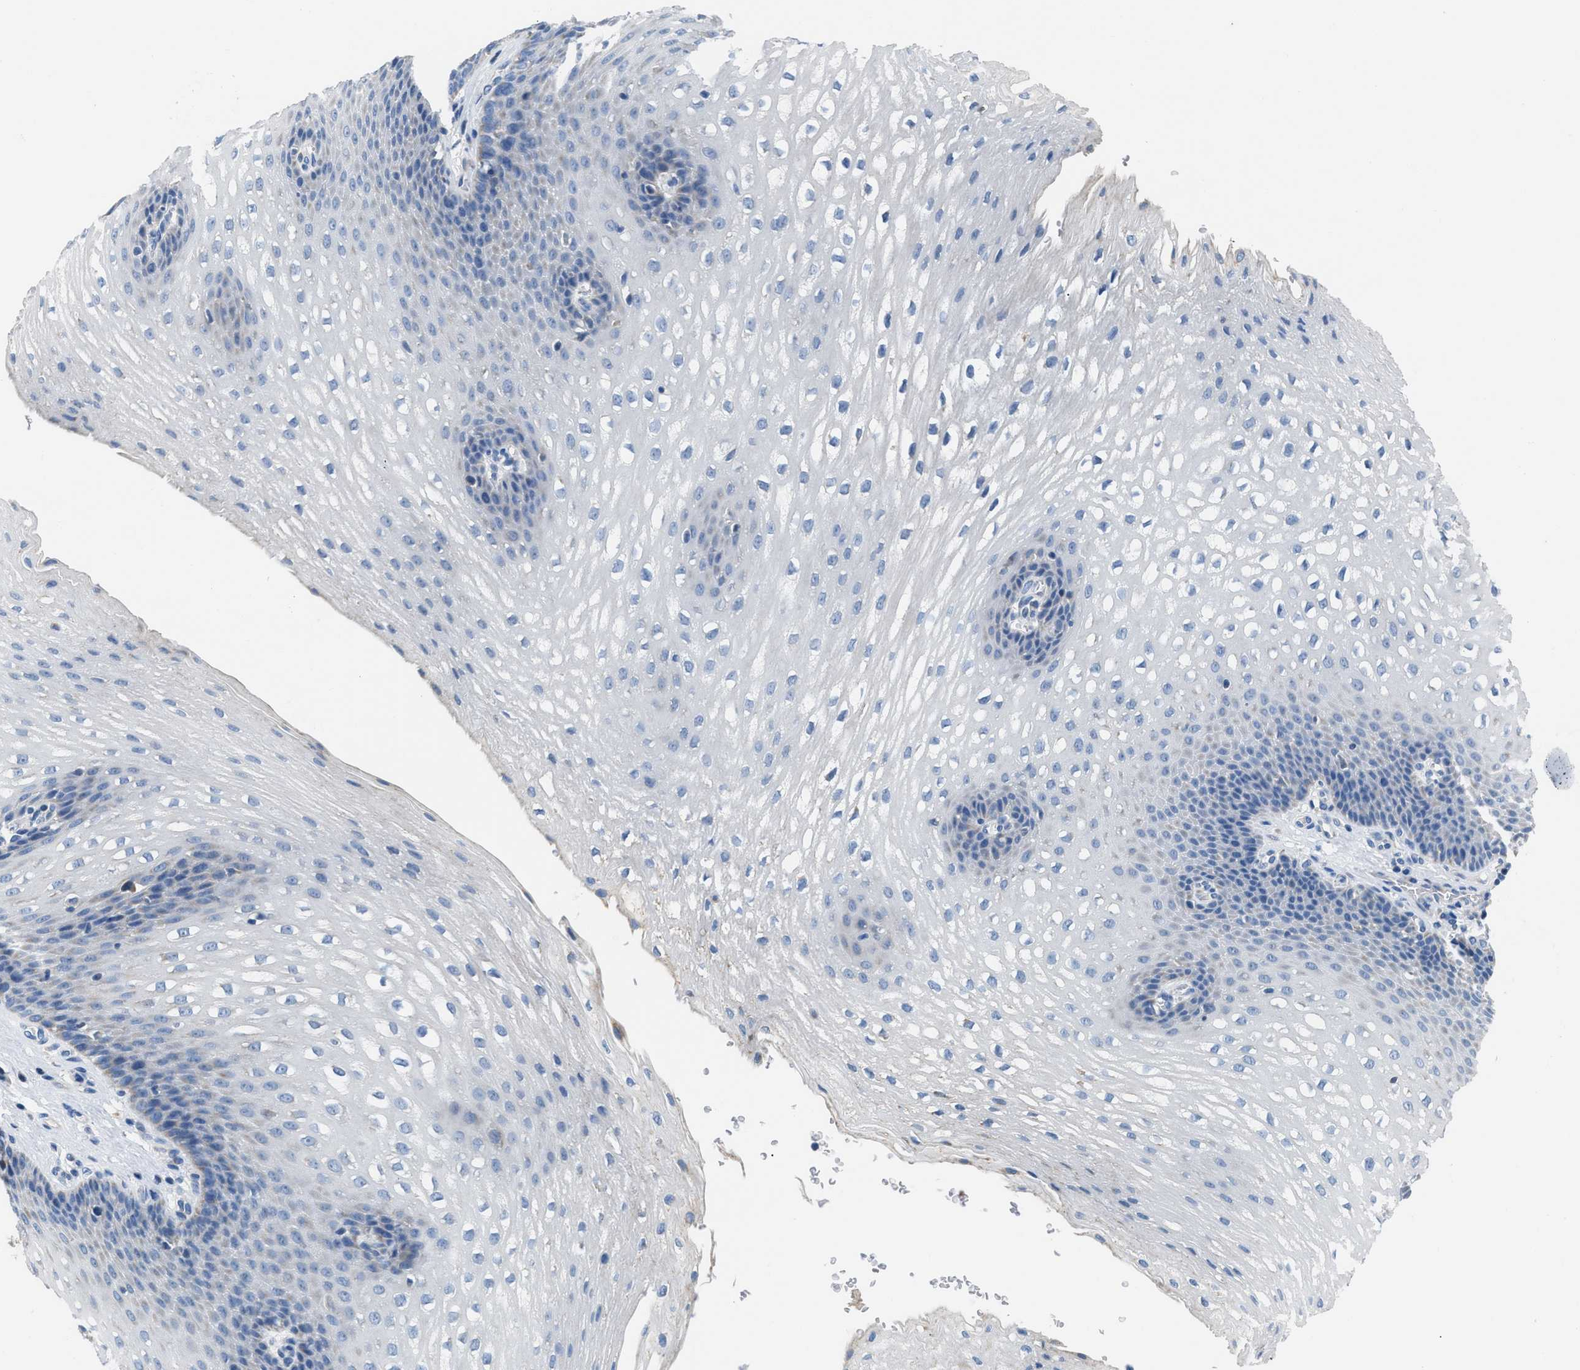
{"staining": {"intensity": "weak", "quantity": "<25%", "location": "cytoplasmic/membranous"}, "tissue": "esophagus", "cell_type": "Squamous epithelial cells", "image_type": "normal", "snomed": [{"axis": "morphology", "description": "Normal tissue, NOS"}, {"axis": "topography", "description": "Esophagus"}], "caption": "Immunohistochemistry photomicrograph of benign esophagus: esophagus stained with DAB (3,3'-diaminobenzidine) demonstrates no significant protein positivity in squamous epithelial cells.", "gene": "ILDR1", "patient": {"sex": "male", "age": 48}}